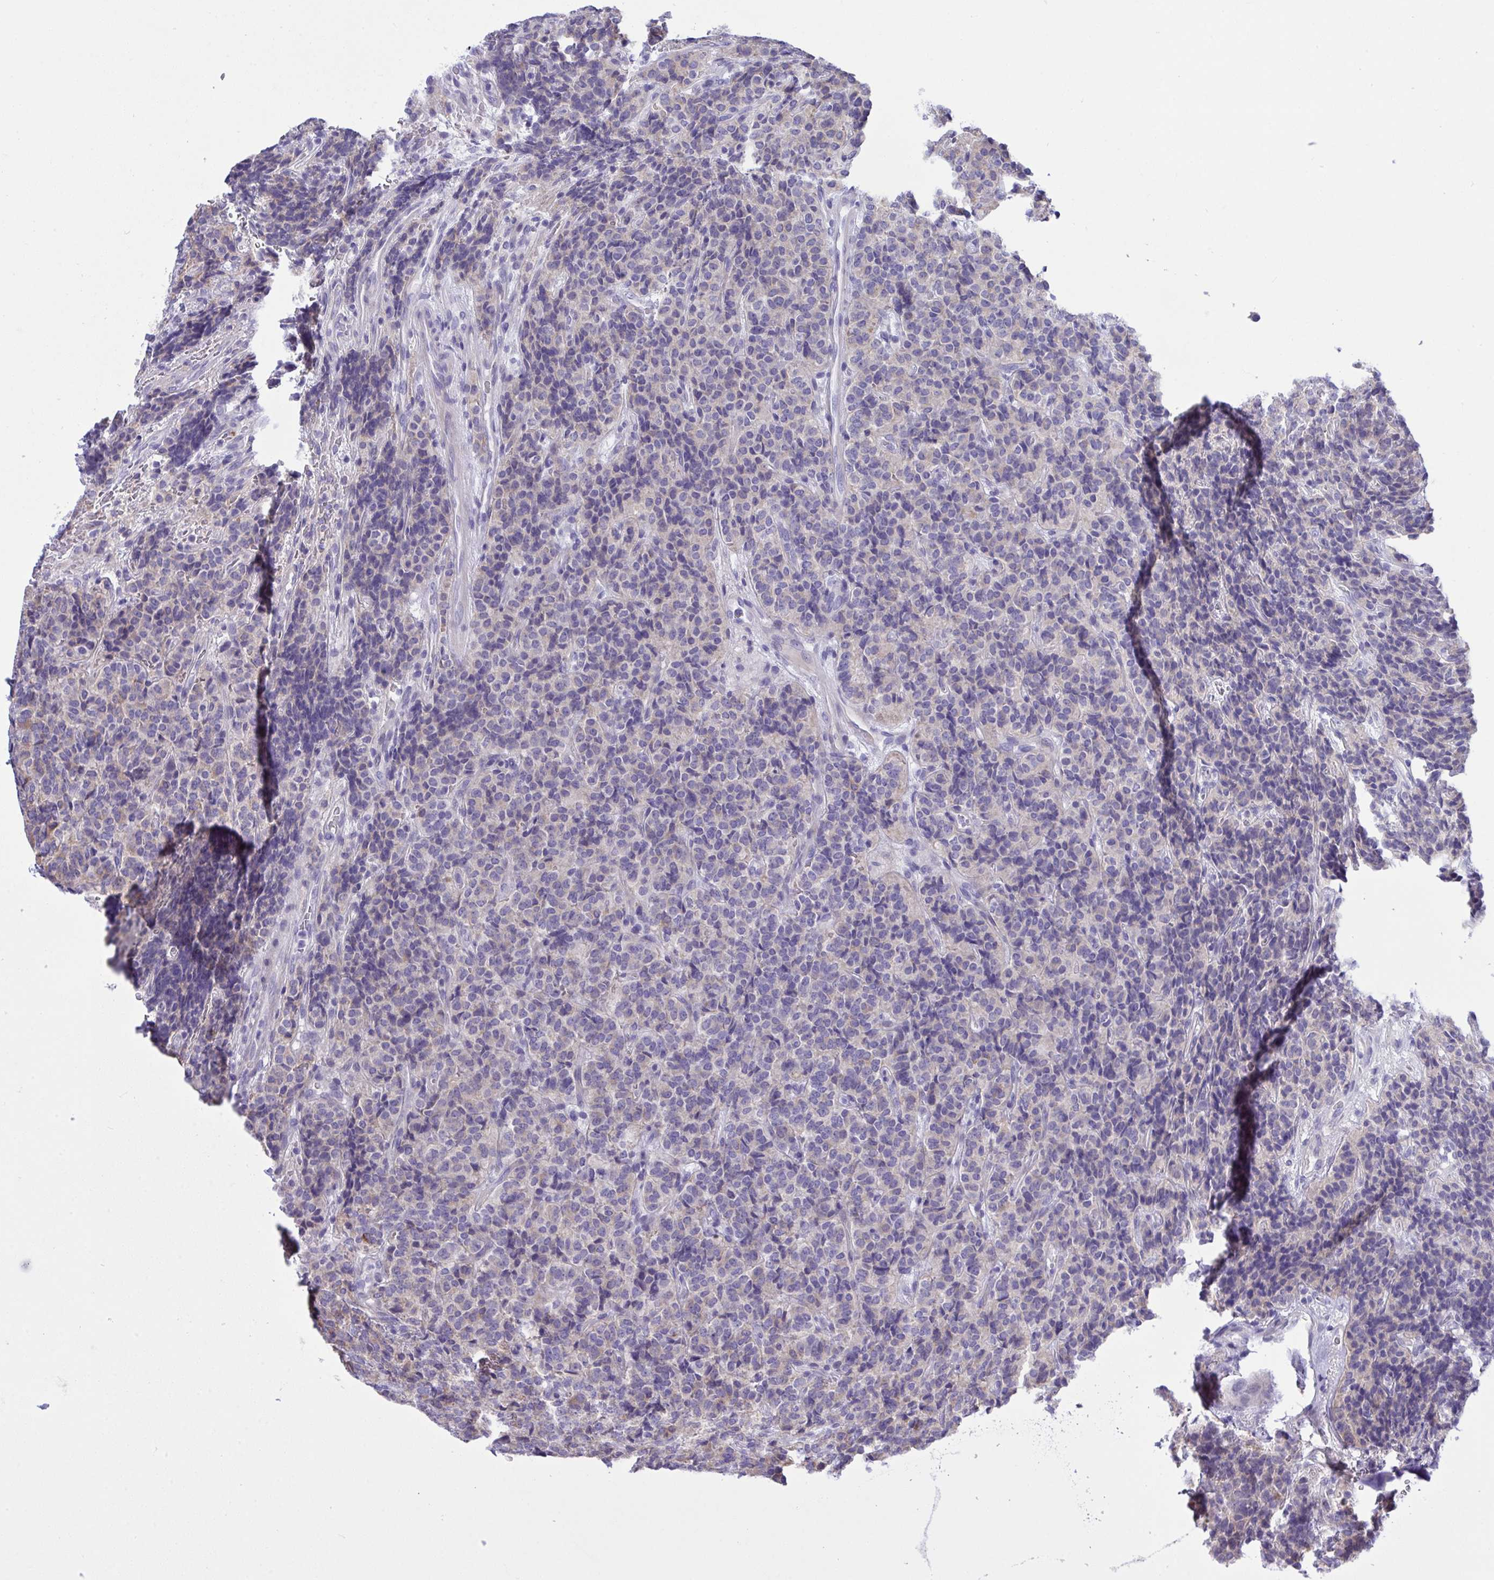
{"staining": {"intensity": "negative", "quantity": "none", "location": "none"}, "tissue": "carcinoid", "cell_type": "Tumor cells", "image_type": "cancer", "snomed": [{"axis": "morphology", "description": "Carcinoid, malignant, NOS"}, {"axis": "topography", "description": "Pancreas"}], "caption": "This micrograph is of carcinoid (malignant) stained with immunohistochemistry to label a protein in brown with the nuclei are counter-stained blue. There is no expression in tumor cells. (IHC, brightfield microscopy, high magnification).", "gene": "WDR97", "patient": {"sex": "male", "age": 36}}